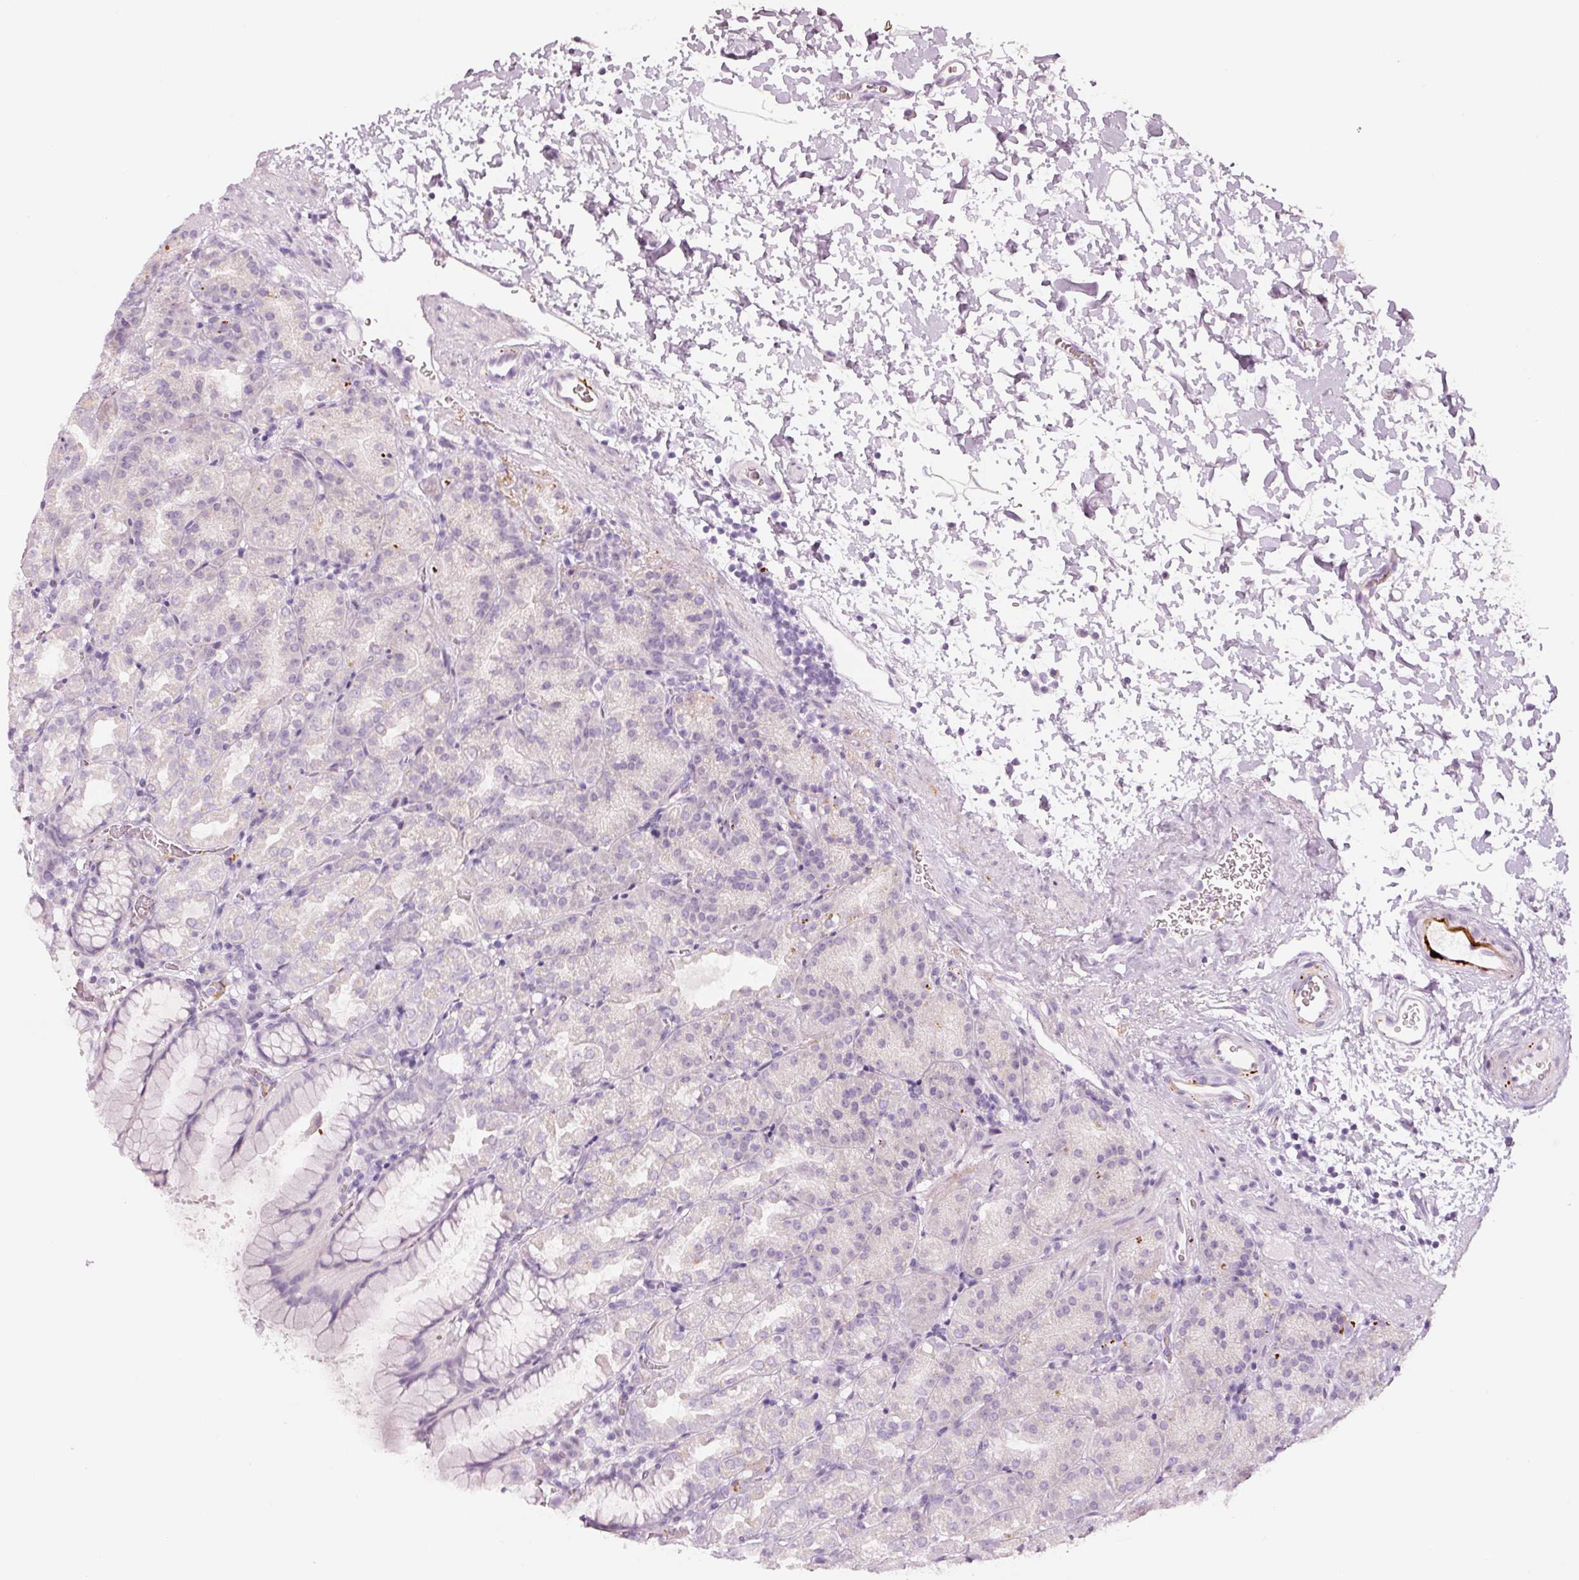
{"staining": {"intensity": "negative", "quantity": "none", "location": "none"}, "tissue": "stomach", "cell_type": "Glandular cells", "image_type": "normal", "snomed": [{"axis": "morphology", "description": "Normal tissue, NOS"}, {"axis": "topography", "description": "Stomach, upper"}], "caption": "DAB immunohistochemical staining of benign human stomach displays no significant expression in glandular cells.", "gene": "LECT2", "patient": {"sex": "female", "age": 81}}